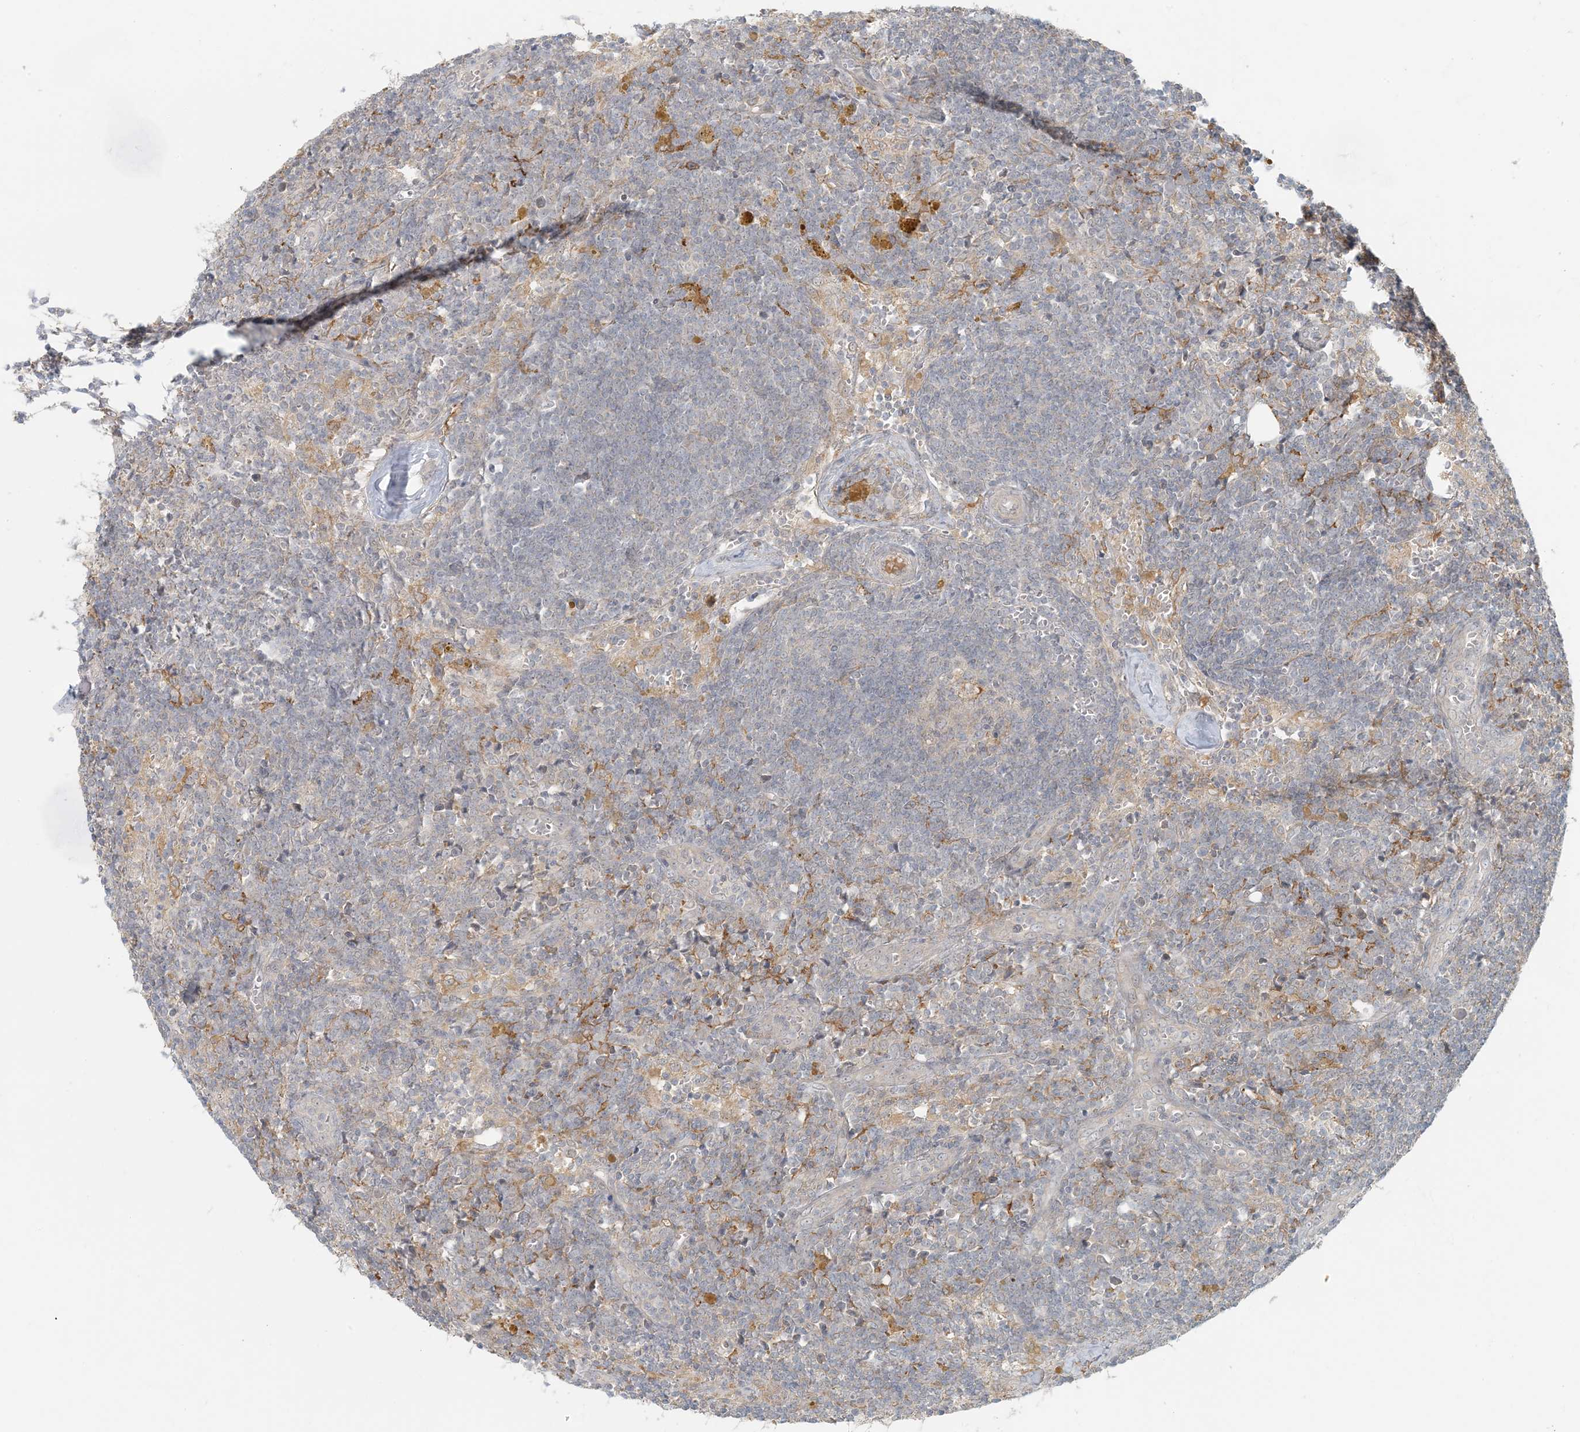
{"staining": {"intensity": "weak", "quantity": "<25%", "location": "cytoplasmic/membranous"}, "tissue": "lymph node", "cell_type": "Germinal center cells", "image_type": "normal", "snomed": [{"axis": "morphology", "description": "Normal tissue, NOS"}, {"axis": "morphology", "description": "Squamous cell carcinoma, metastatic, NOS"}, {"axis": "topography", "description": "Lymph node"}], "caption": "Immunohistochemical staining of normal human lymph node shows no significant expression in germinal center cells. (Stains: DAB (3,3'-diaminobenzidine) immunohistochemistry with hematoxylin counter stain, Microscopy: brightfield microscopy at high magnification).", "gene": "OBI1", "patient": {"sex": "male", "age": 73}}